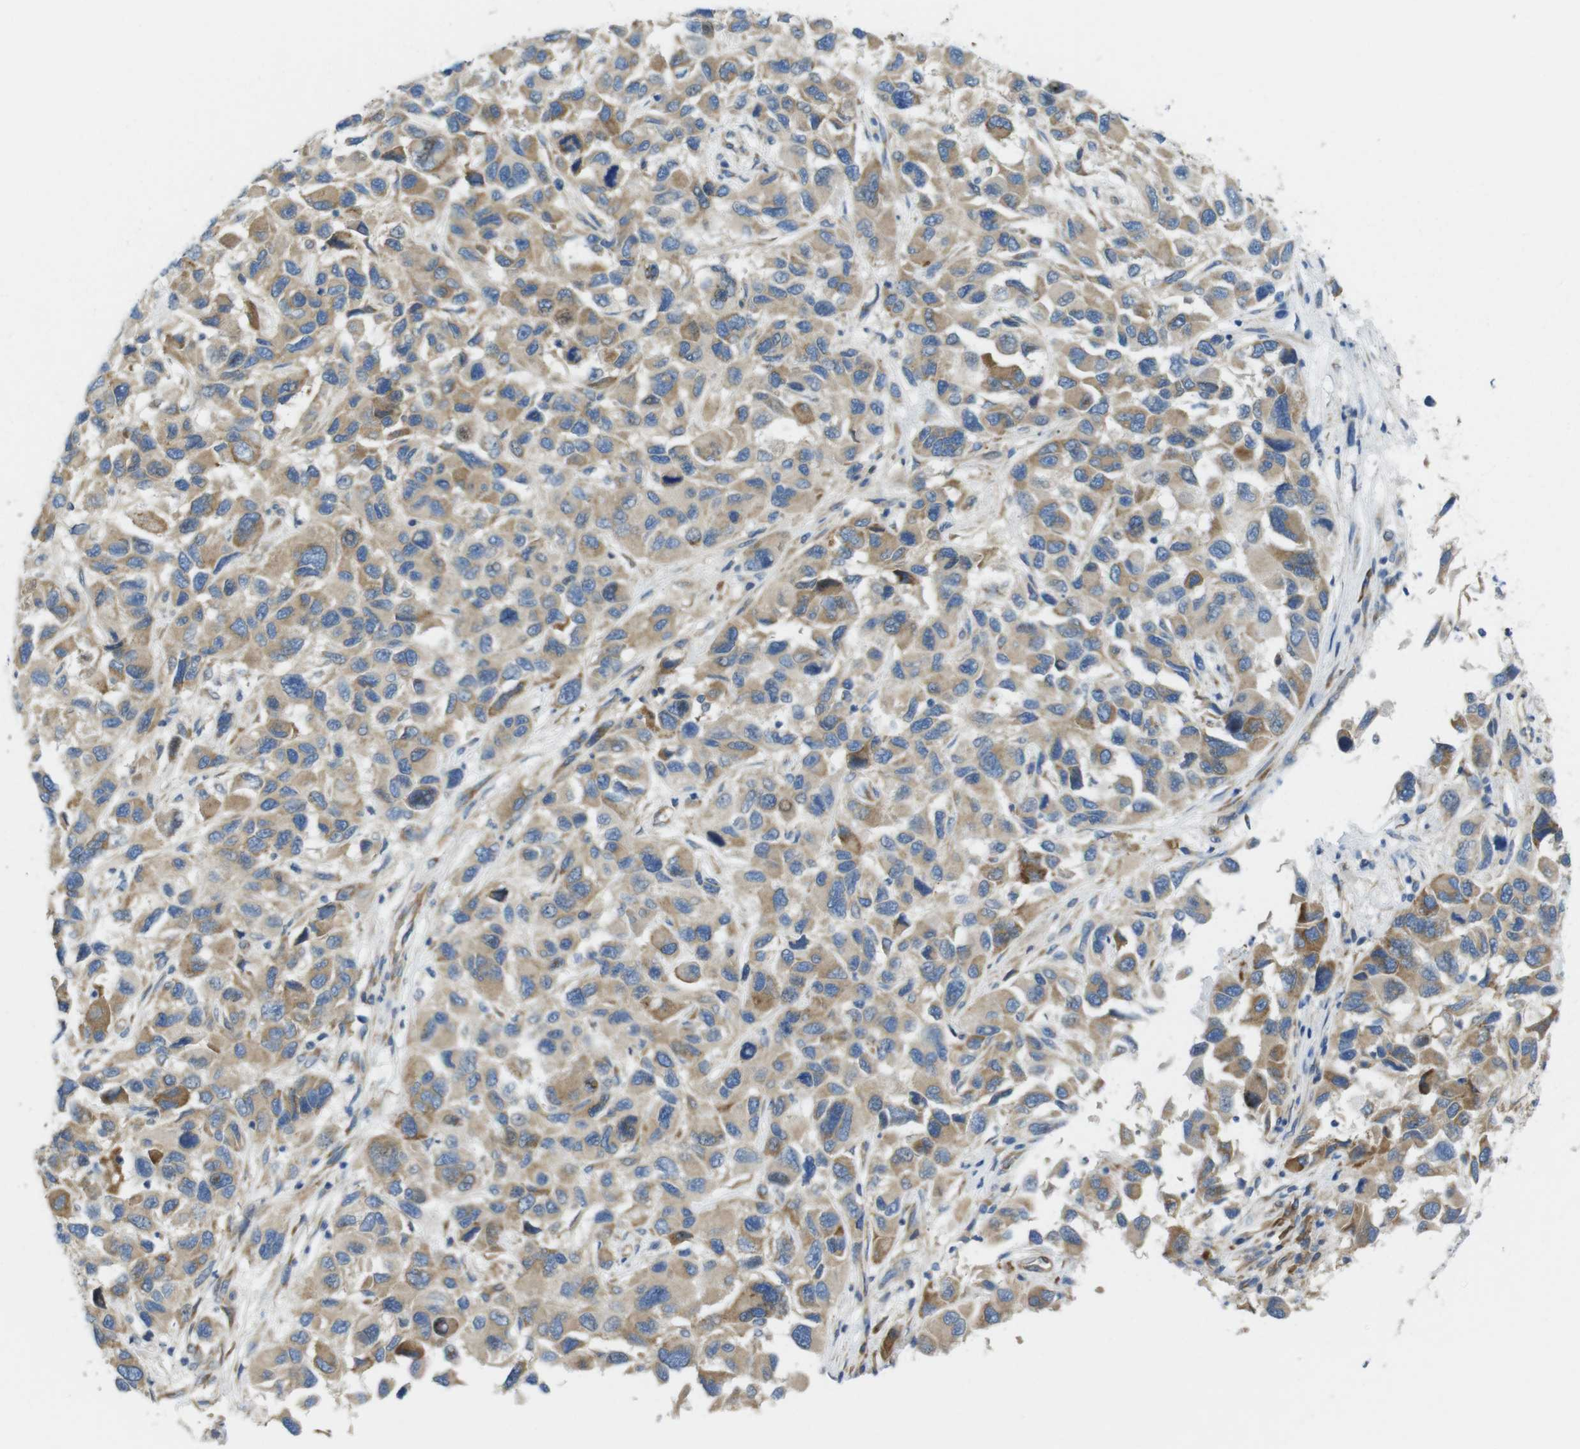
{"staining": {"intensity": "moderate", "quantity": ">75%", "location": "cytoplasmic/membranous"}, "tissue": "melanoma", "cell_type": "Tumor cells", "image_type": "cancer", "snomed": [{"axis": "morphology", "description": "Malignant melanoma, NOS"}, {"axis": "topography", "description": "Skin"}], "caption": "Melanoma was stained to show a protein in brown. There is medium levels of moderate cytoplasmic/membranous expression in about >75% of tumor cells.", "gene": "TMEM234", "patient": {"sex": "male", "age": 53}}